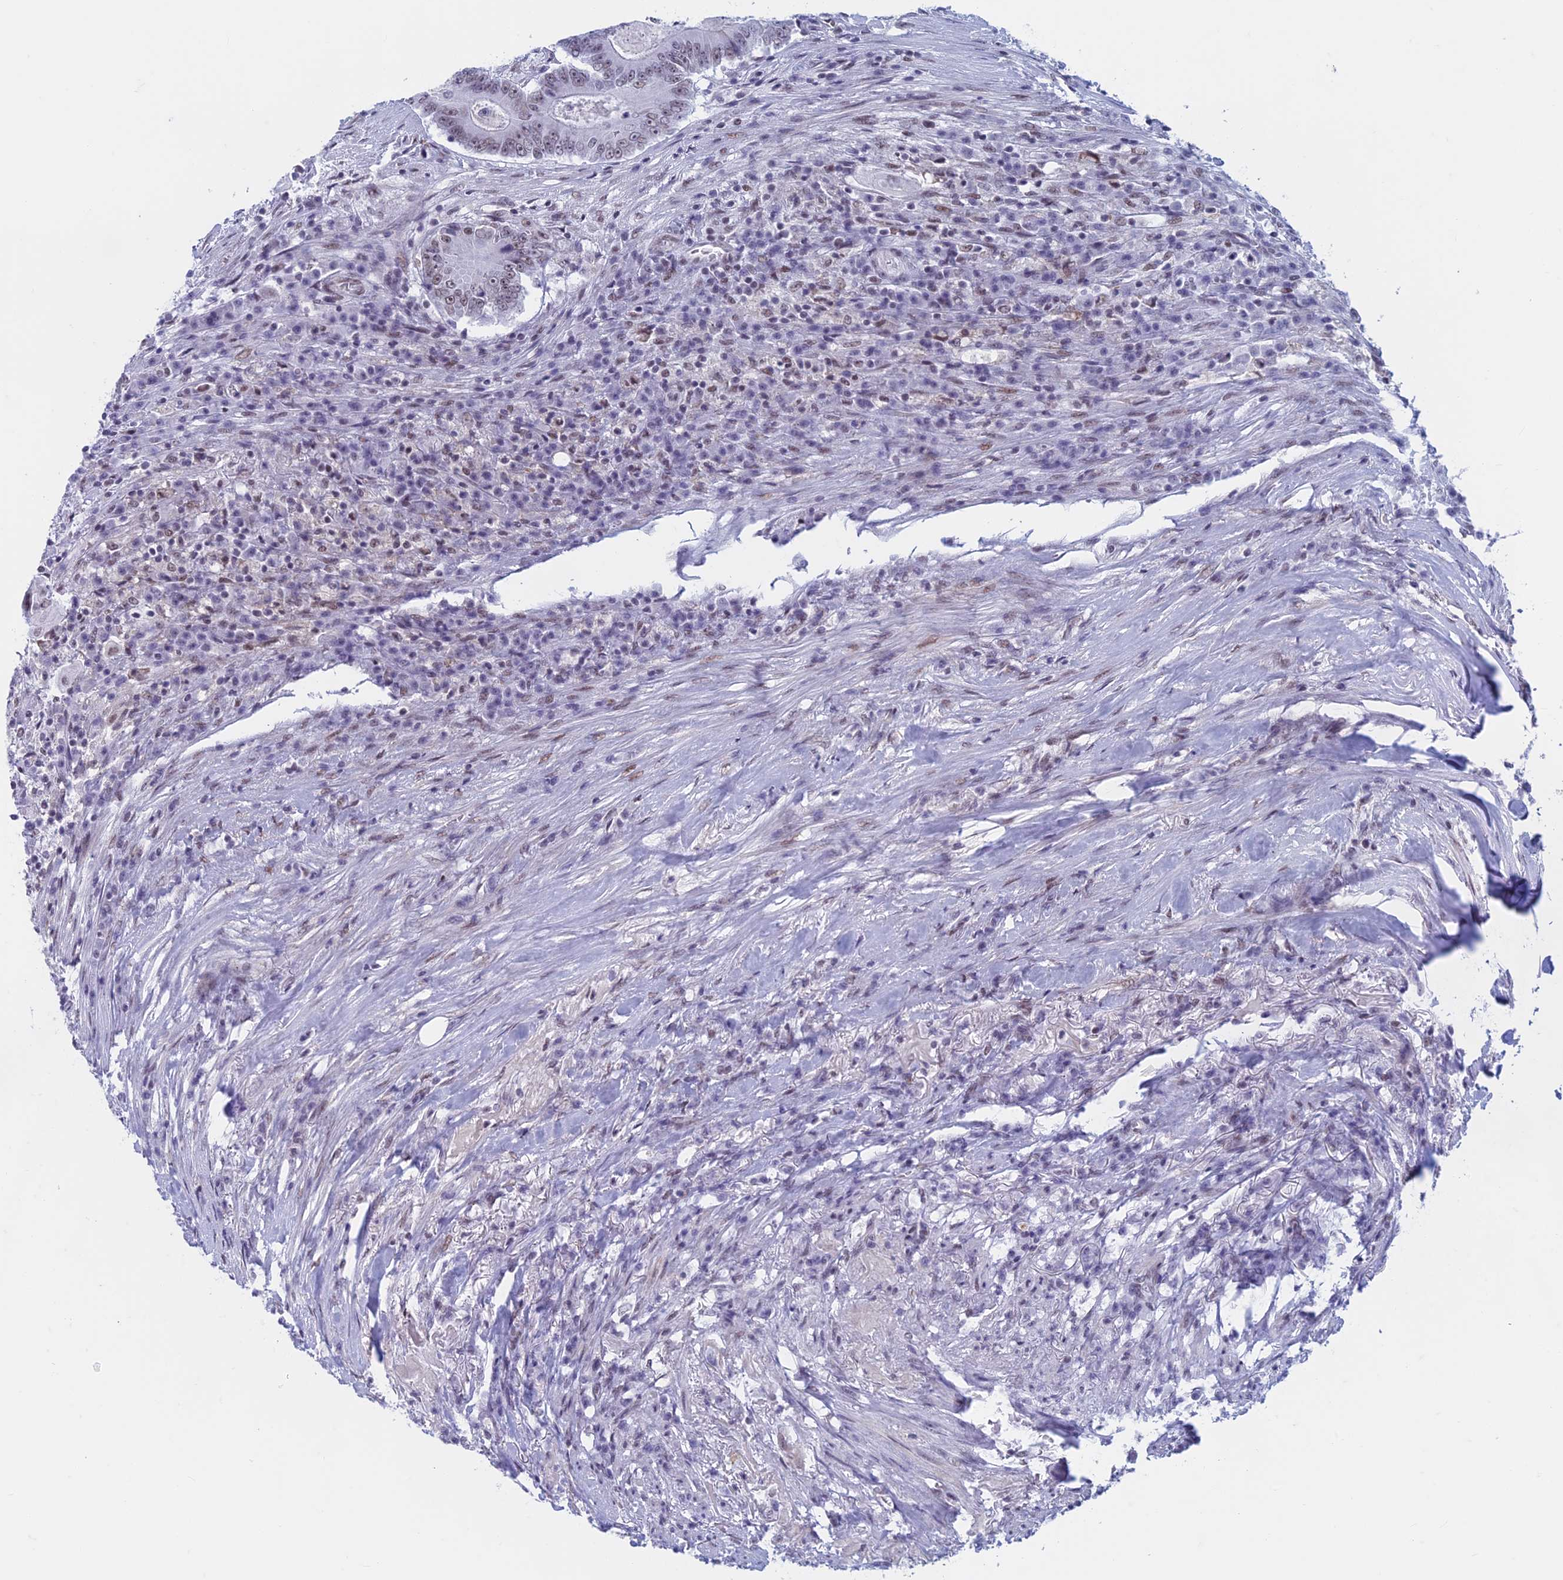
{"staining": {"intensity": "weak", "quantity": "25%-75%", "location": "nuclear"}, "tissue": "colorectal cancer", "cell_type": "Tumor cells", "image_type": "cancer", "snomed": [{"axis": "morphology", "description": "Adenocarcinoma, NOS"}, {"axis": "topography", "description": "Colon"}], "caption": "This is a photomicrograph of immunohistochemistry (IHC) staining of adenocarcinoma (colorectal), which shows weak positivity in the nuclear of tumor cells.", "gene": "ASH2L", "patient": {"sex": "male", "age": 83}}